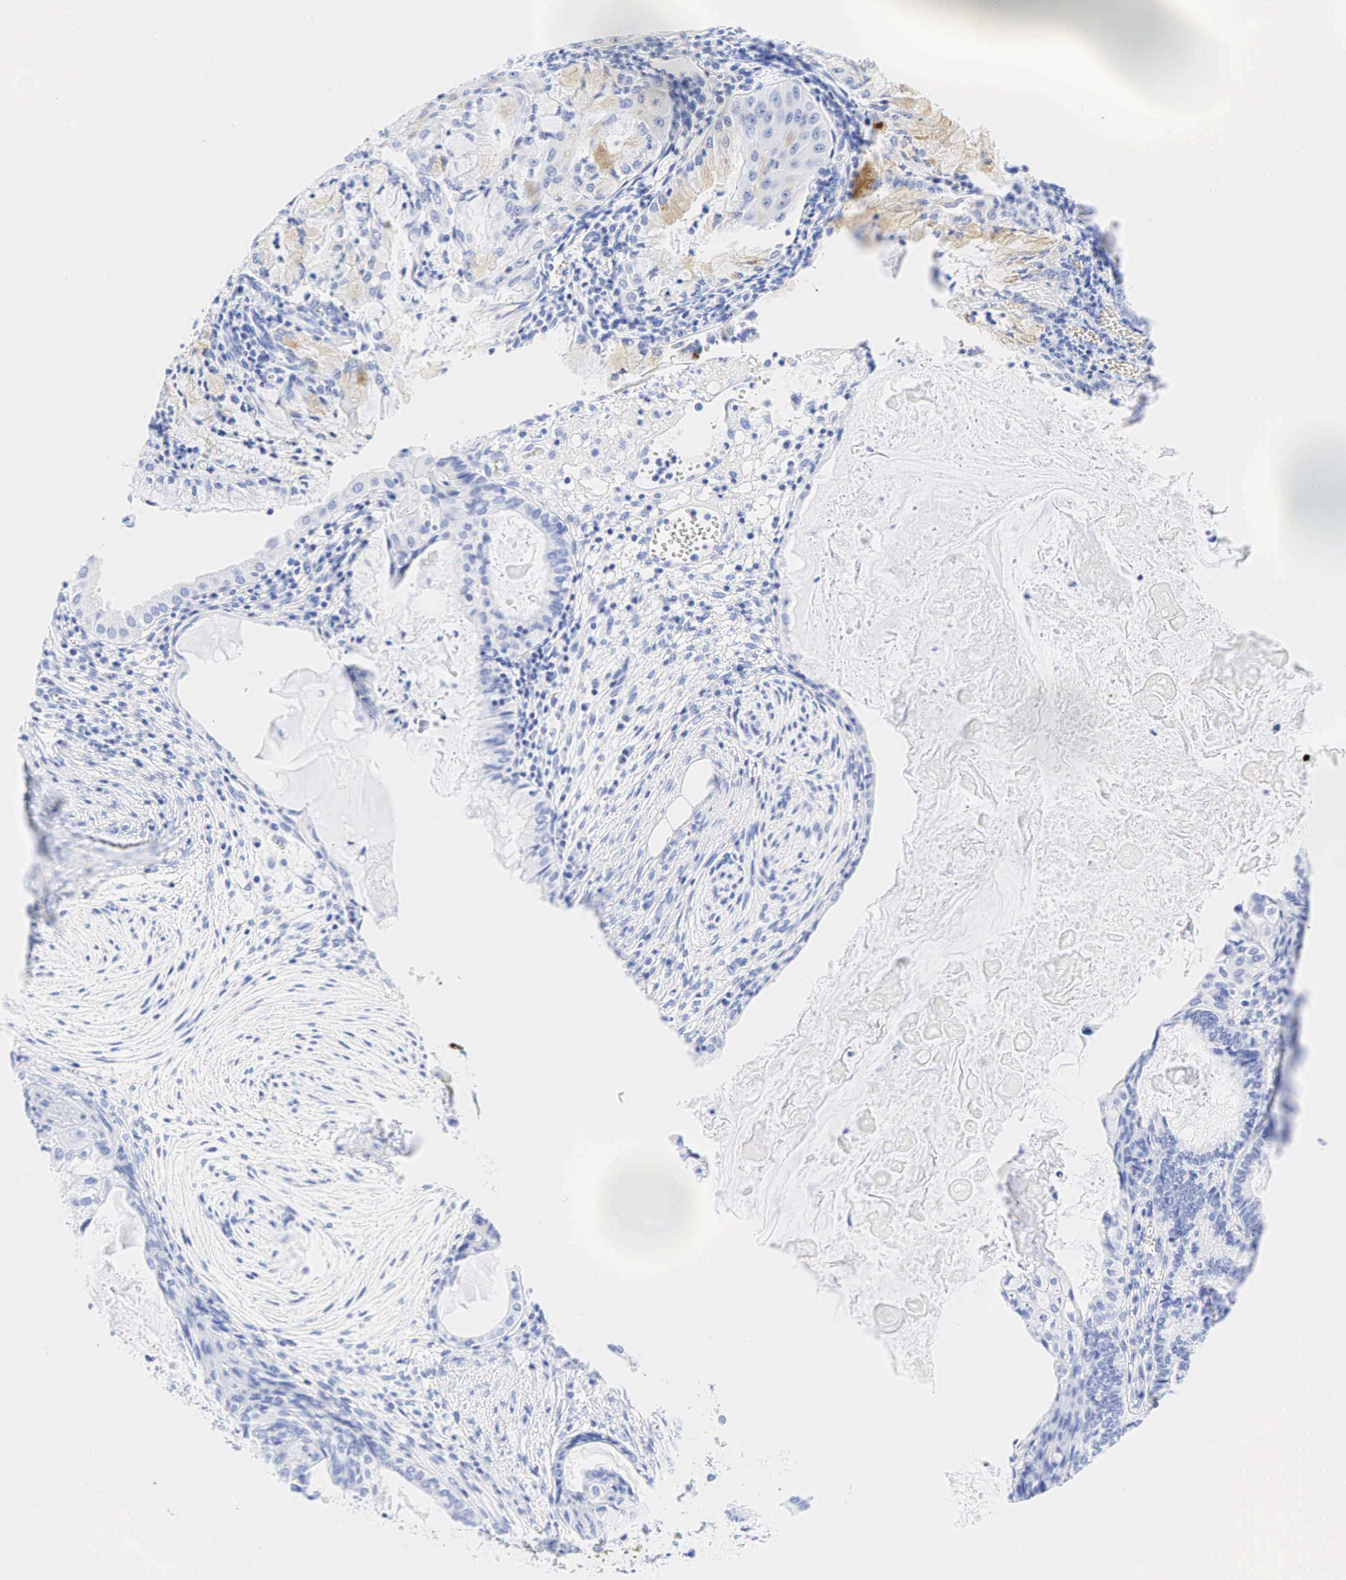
{"staining": {"intensity": "moderate", "quantity": "25%-75%", "location": "cytoplasmic/membranous"}, "tissue": "endometrial cancer", "cell_type": "Tumor cells", "image_type": "cancer", "snomed": [{"axis": "morphology", "description": "Adenocarcinoma, NOS"}, {"axis": "topography", "description": "Endometrium"}], "caption": "Immunohistochemistry (IHC) micrograph of endometrial cancer (adenocarcinoma) stained for a protein (brown), which reveals medium levels of moderate cytoplasmic/membranous staining in about 25%-75% of tumor cells.", "gene": "CHGA", "patient": {"sex": "female", "age": 79}}